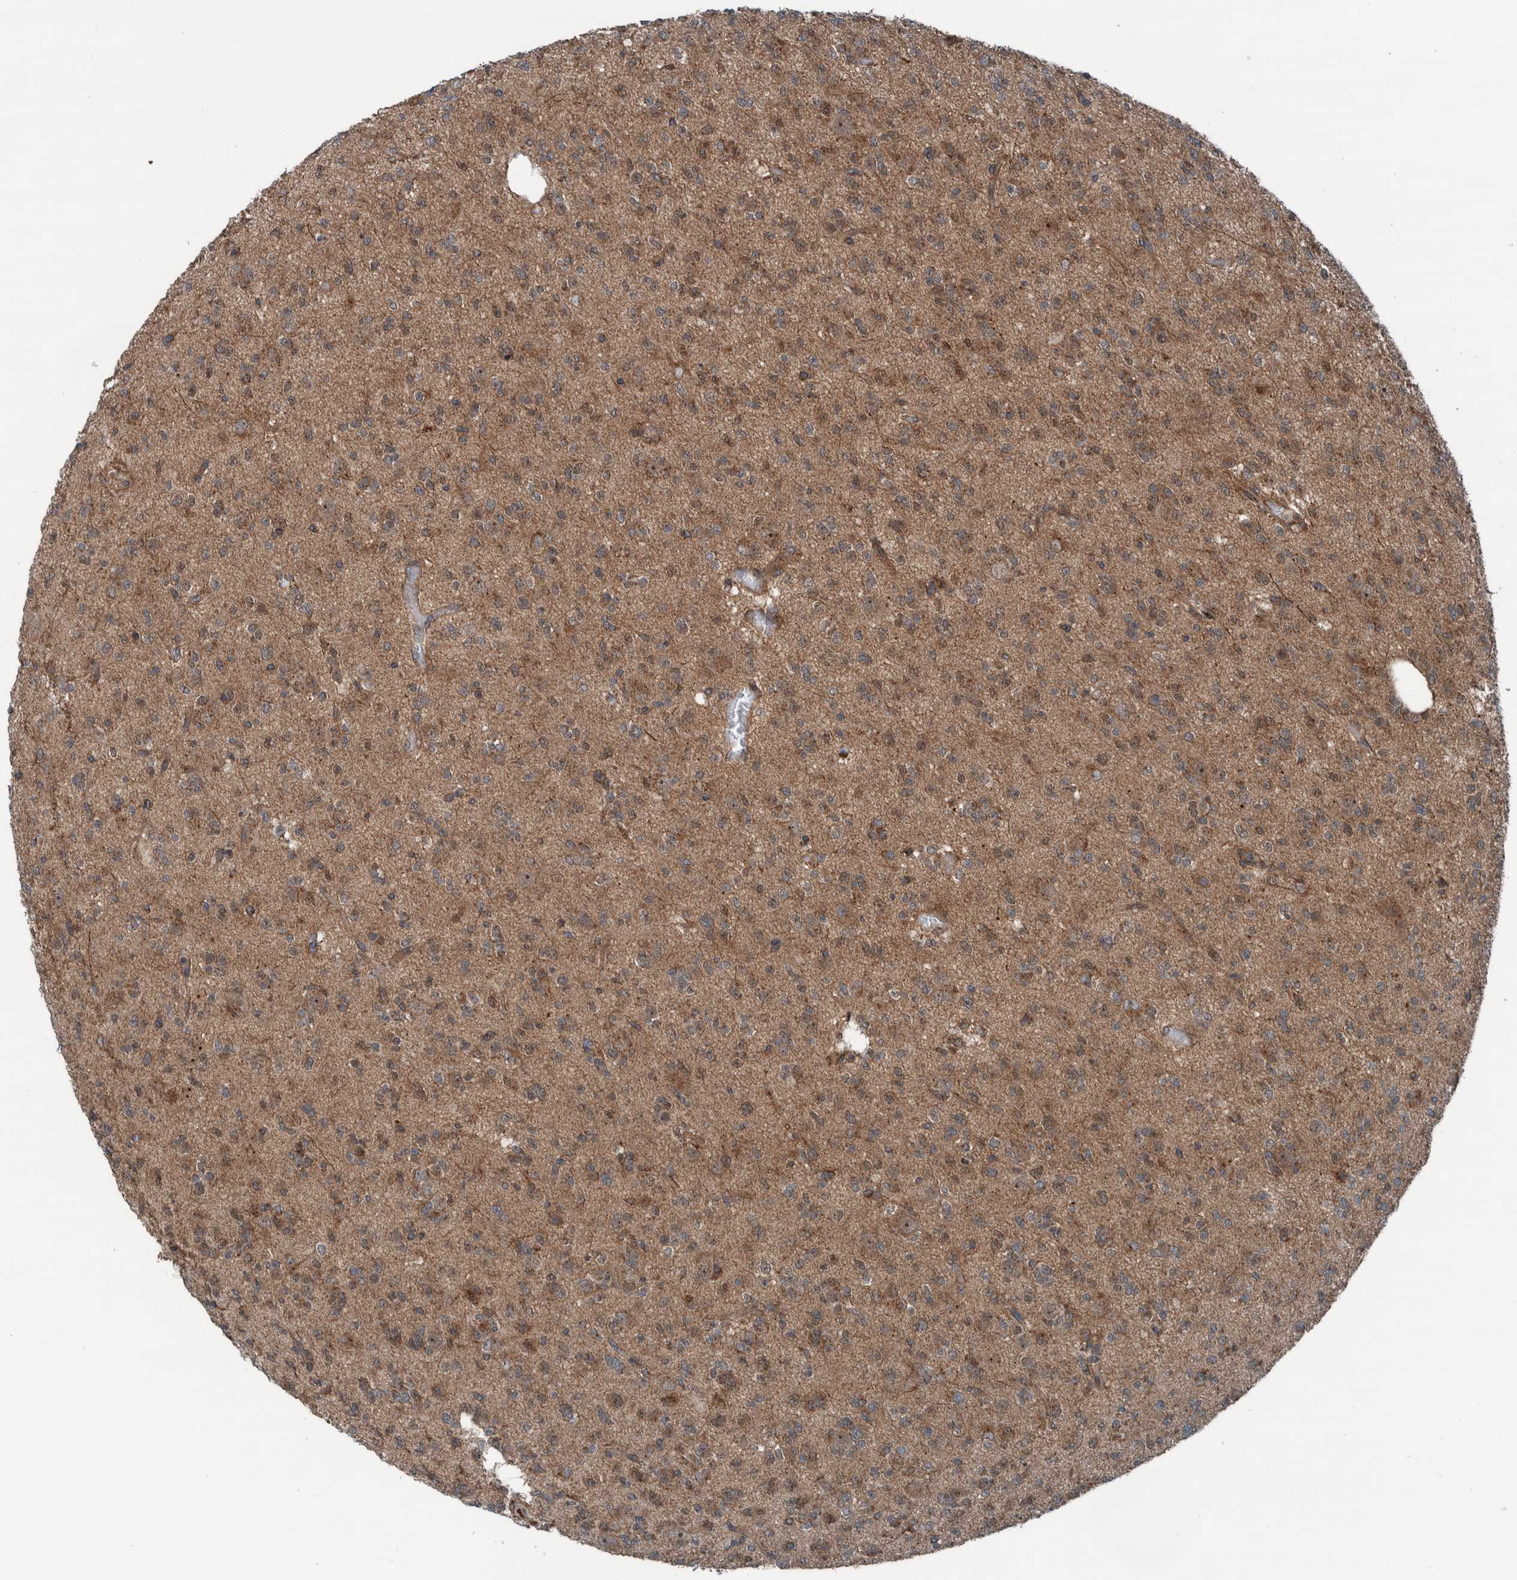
{"staining": {"intensity": "moderate", "quantity": ">75%", "location": "cytoplasmic/membranous"}, "tissue": "glioma", "cell_type": "Tumor cells", "image_type": "cancer", "snomed": [{"axis": "morphology", "description": "Glioma, malignant, Low grade"}, {"axis": "topography", "description": "Brain"}], "caption": "IHC histopathology image of human glioma stained for a protein (brown), which shows medium levels of moderate cytoplasmic/membranous positivity in about >75% of tumor cells.", "gene": "CUEDC1", "patient": {"sex": "male", "age": 38}}